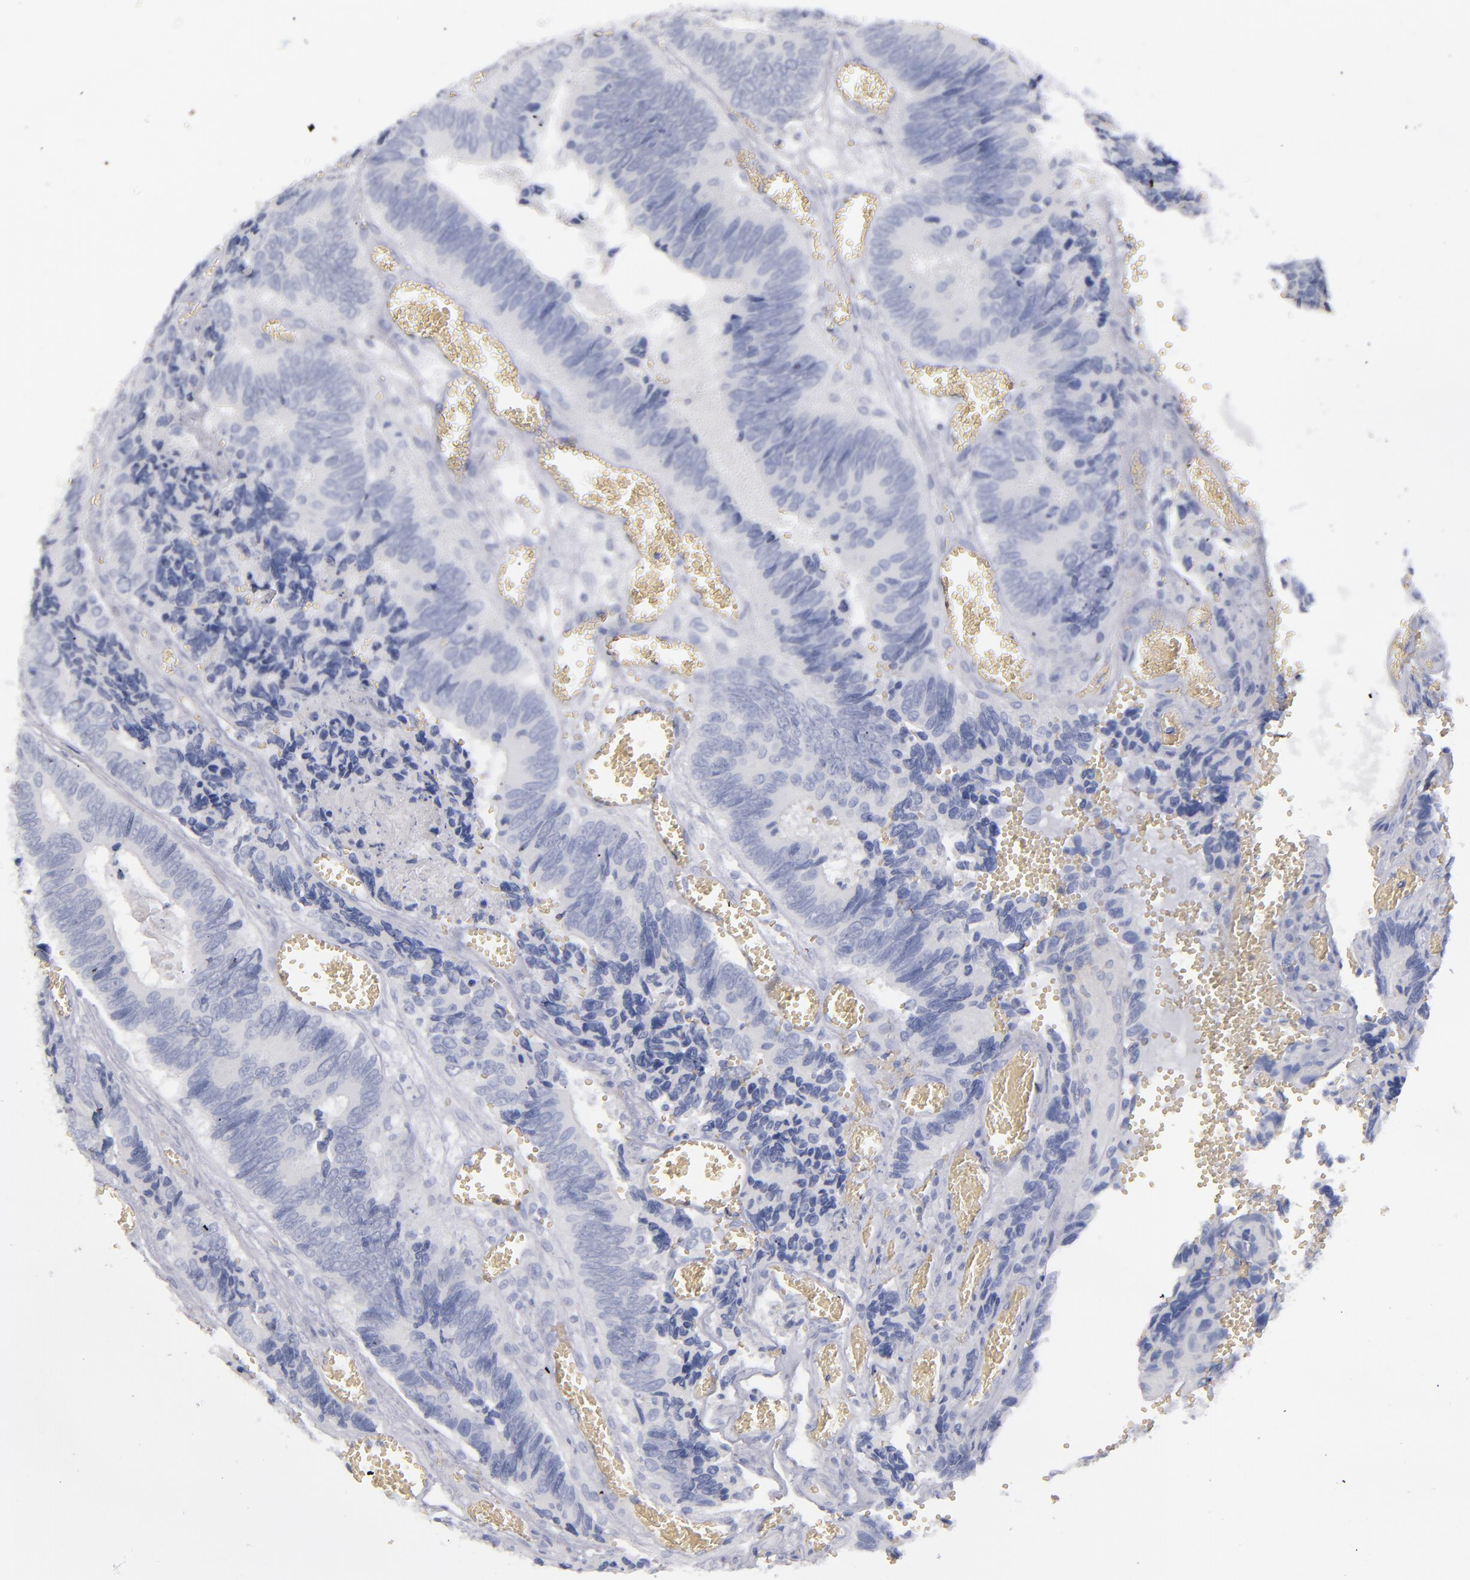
{"staining": {"intensity": "negative", "quantity": "none", "location": "none"}, "tissue": "colorectal cancer", "cell_type": "Tumor cells", "image_type": "cancer", "snomed": [{"axis": "morphology", "description": "Adenocarcinoma, NOS"}, {"axis": "topography", "description": "Colon"}], "caption": "DAB immunohistochemical staining of colorectal cancer exhibits no significant expression in tumor cells.", "gene": "CD22", "patient": {"sex": "male", "age": 72}}